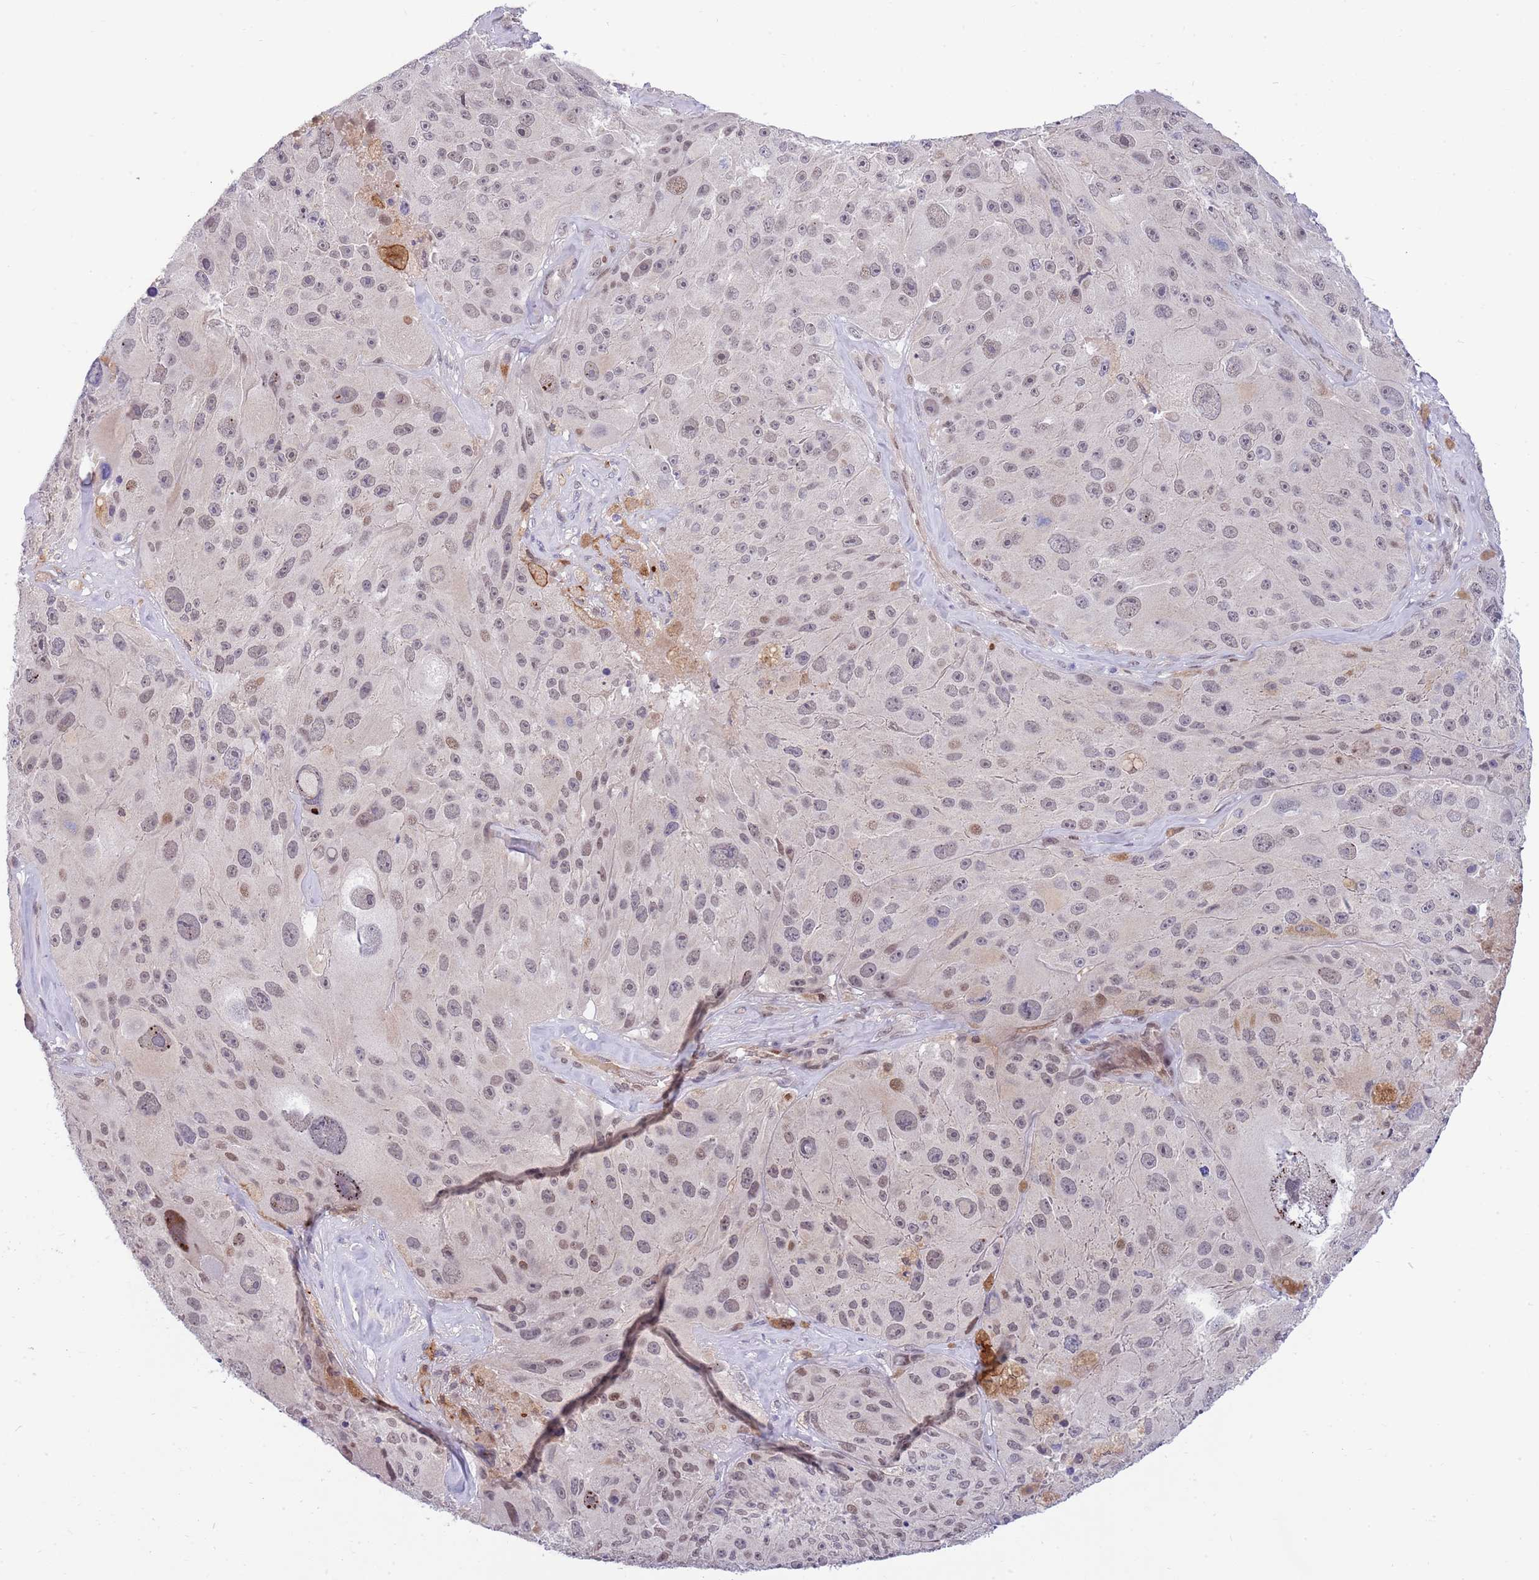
{"staining": {"intensity": "weak", "quantity": ">75%", "location": "nuclear"}, "tissue": "melanoma", "cell_type": "Tumor cells", "image_type": "cancer", "snomed": [{"axis": "morphology", "description": "Malignant melanoma, Metastatic site"}, {"axis": "topography", "description": "Lymph node"}], "caption": "Tumor cells display low levels of weak nuclear expression in approximately >75% of cells in malignant melanoma (metastatic site).", "gene": "NLRP6", "patient": {"sex": "male", "age": 62}}